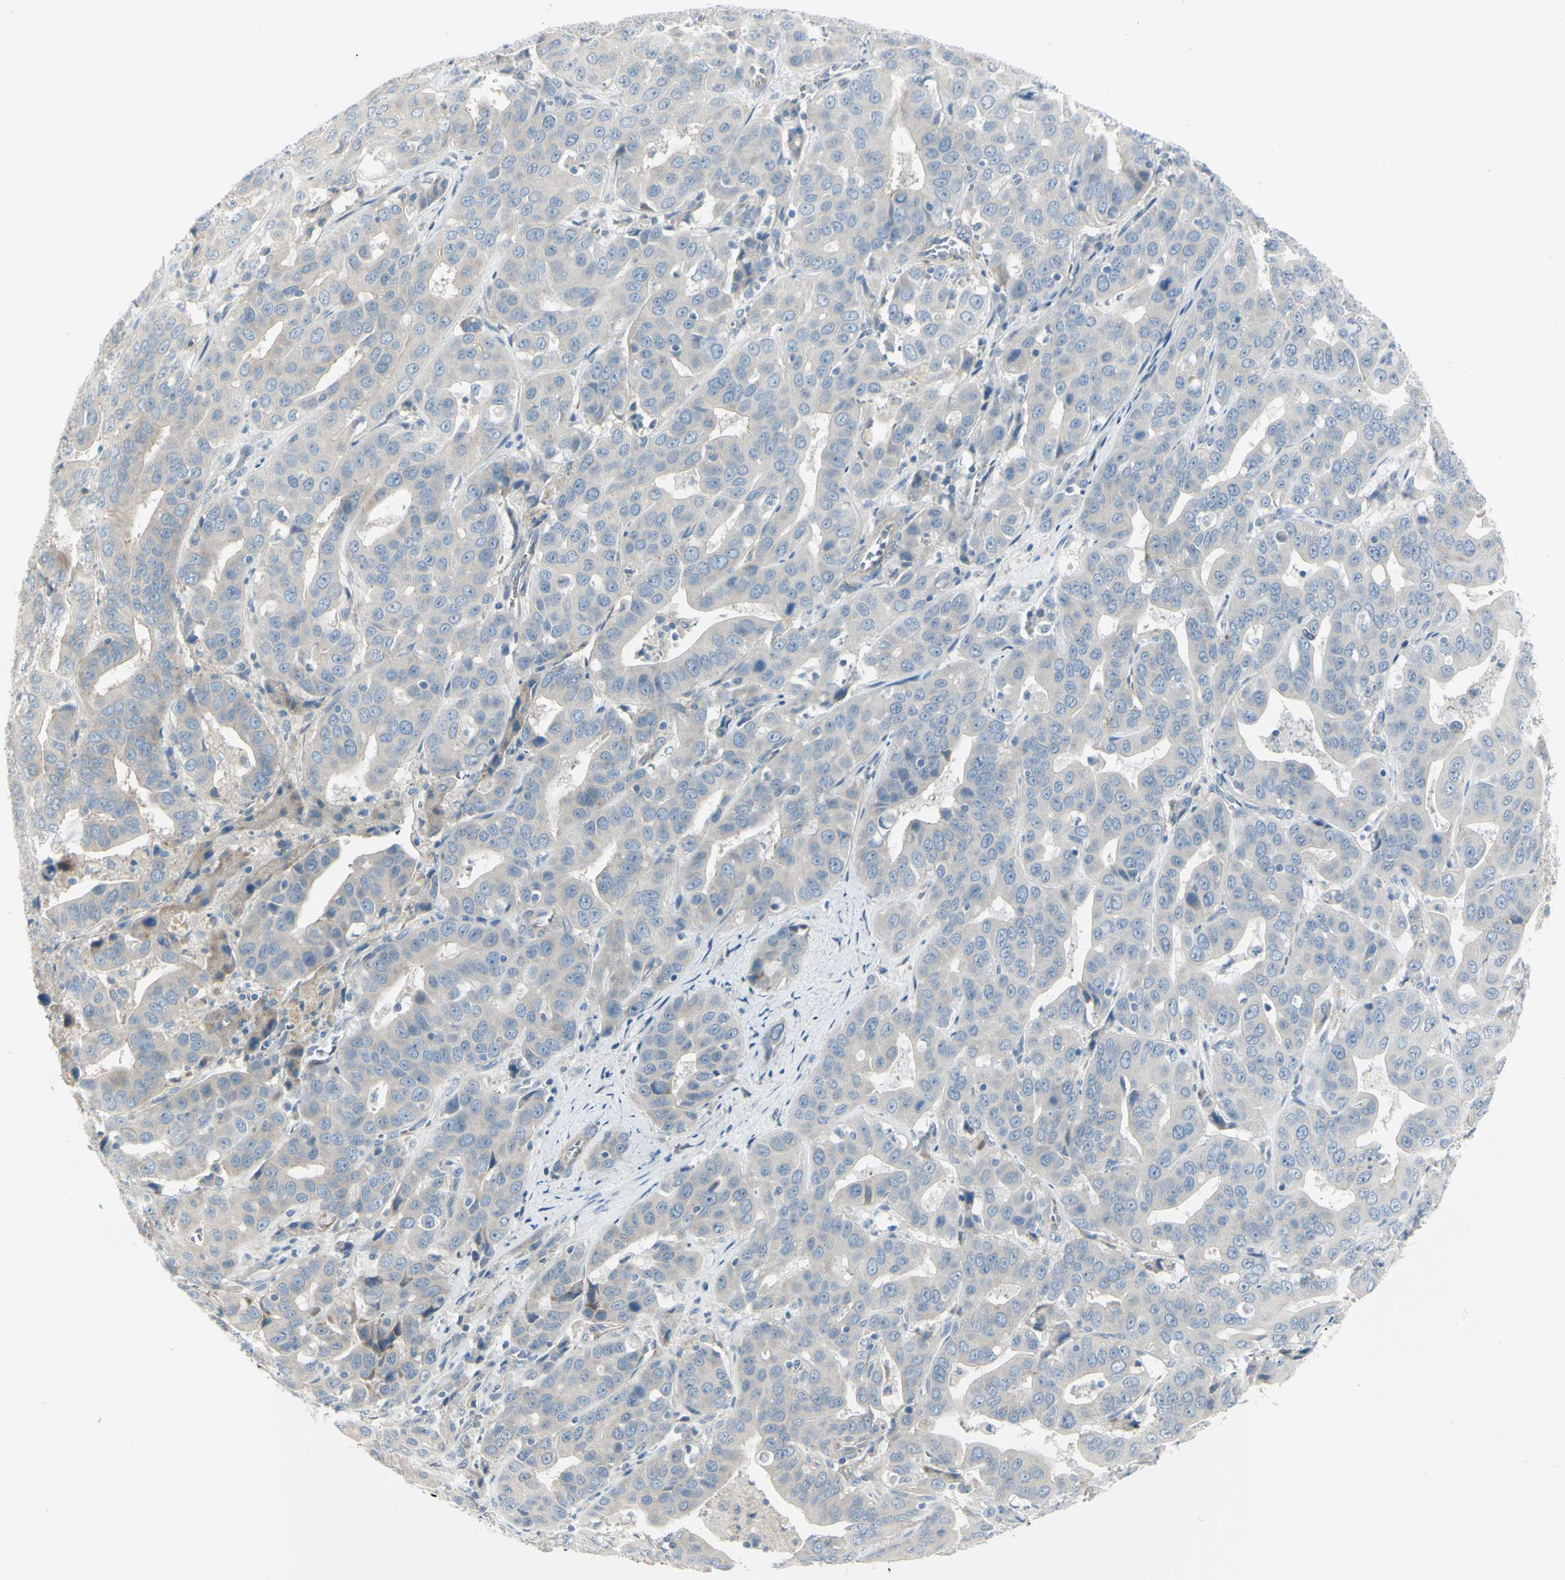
{"staining": {"intensity": "weak", "quantity": "25%-75%", "location": "cytoplasmic/membranous"}, "tissue": "liver cancer", "cell_type": "Tumor cells", "image_type": "cancer", "snomed": [{"axis": "morphology", "description": "Cholangiocarcinoma"}, {"axis": "topography", "description": "Liver"}], "caption": "Liver cancer (cholangiocarcinoma) stained with a protein marker shows weak staining in tumor cells.", "gene": "LRRK1", "patient": {"sex": "female", "age": 52}}